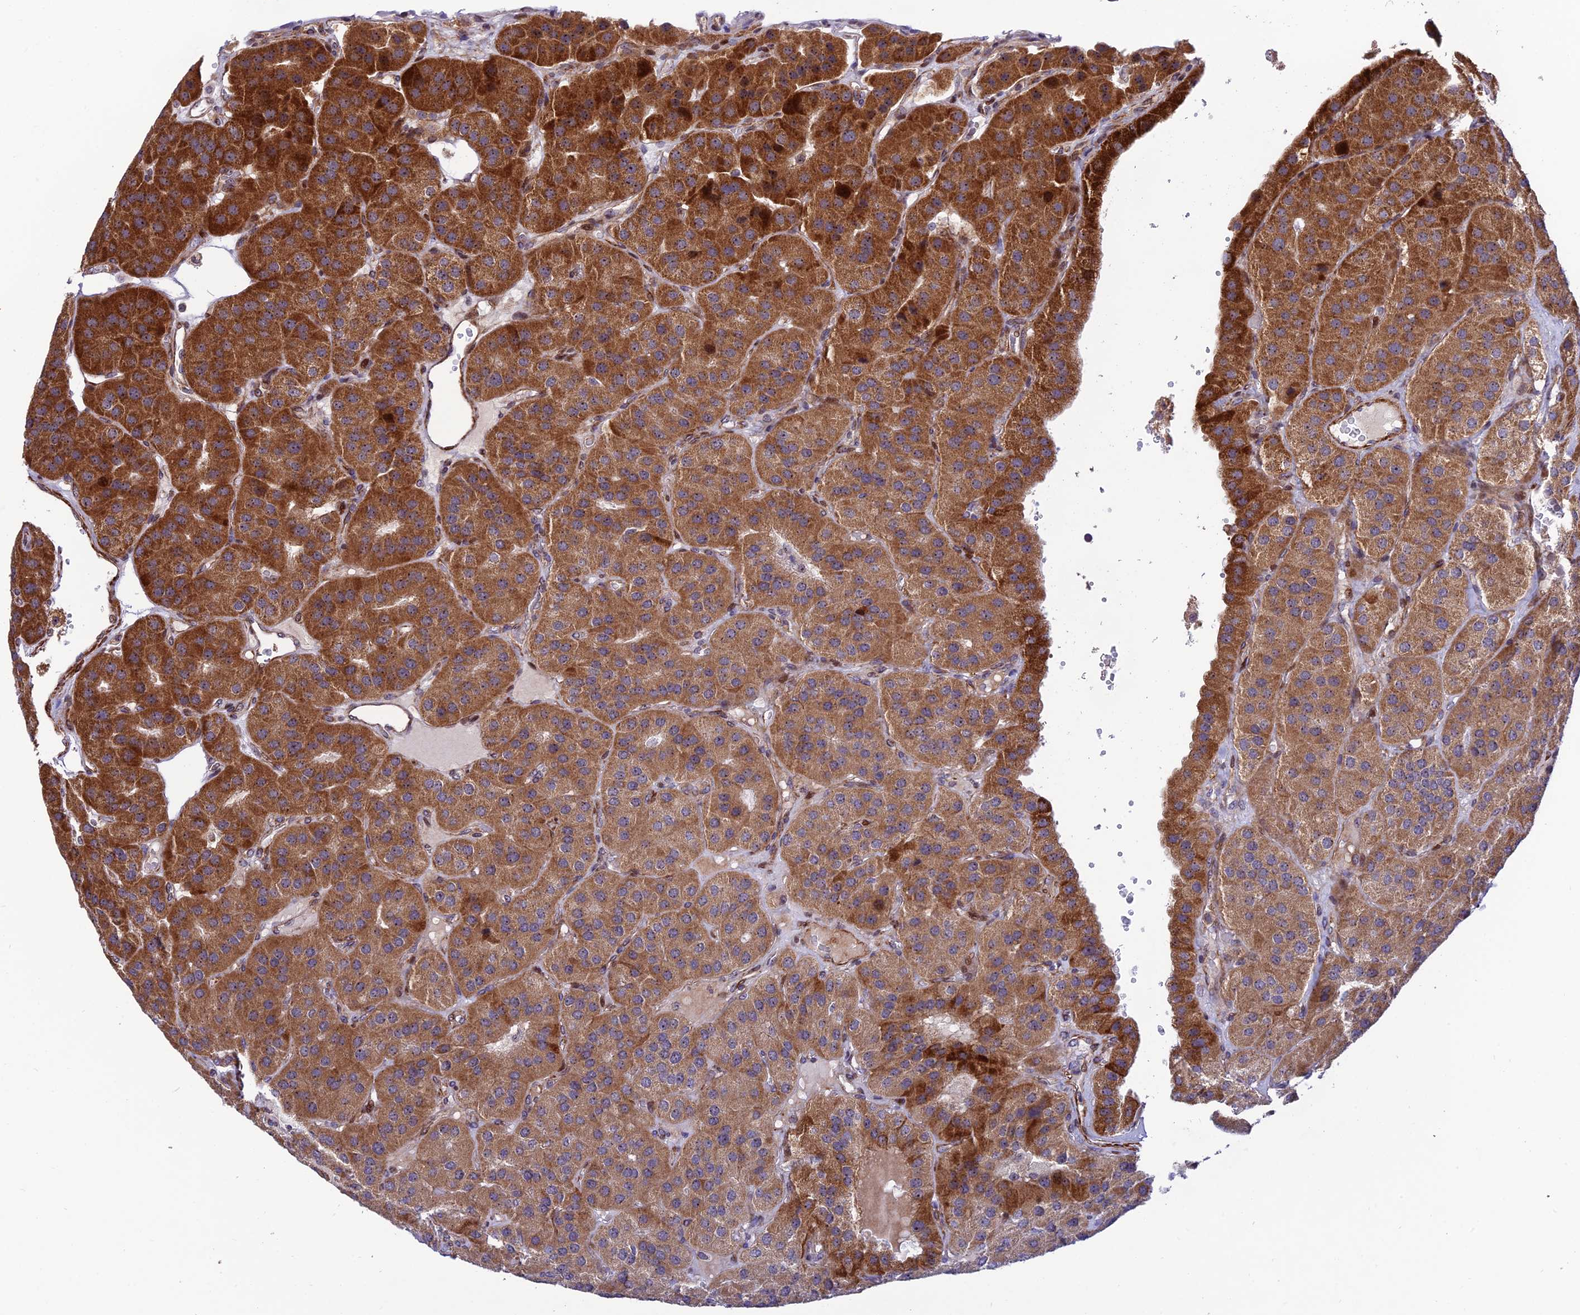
{"staining": {"intensity": "strong", "quantity": ">75%", "location": "cytoplasmic/membranous"}, "tissue": "parathyroid gland", "cell_type": "Glandular cells", "image_type": "normal", "snomed": [{"axis": "morphology", "description": "Normal tissue, NOS"}, {"axis": "morphology", "description": "Adenoma, NOS"}, {"axis": "topography", "description": "Parathyroid gland"}], "caption": "A brown stain shows strong cytoplasmic/membranous positivity of a protein in glandular cells of benign parathyroid gland.", "gene": "KBTBD7", "patient": {"sex": "female", "age": 86}}